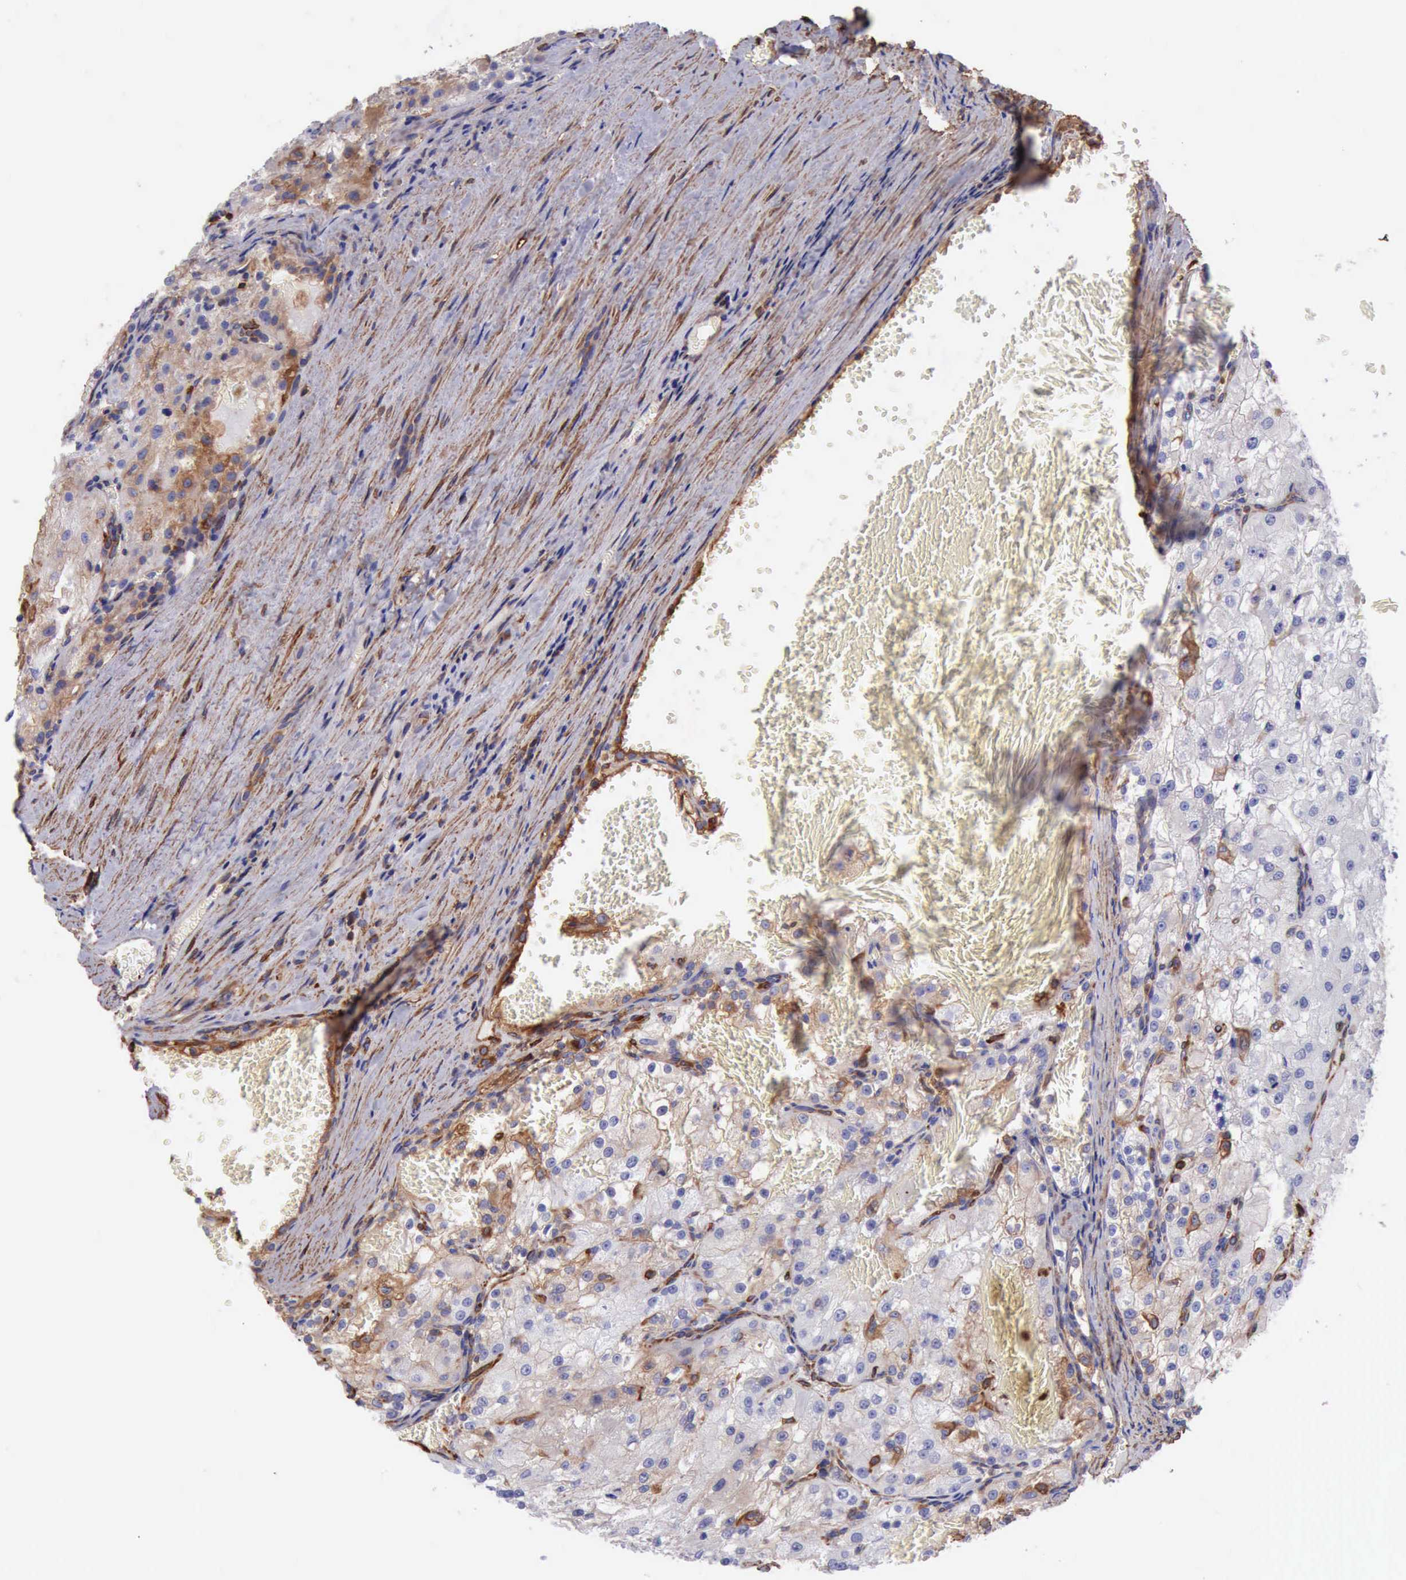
{"staining": {"intensity": "negative", "quantity": "none", "location": "none"}, "tissue": "renal cancer", "cell_type": "Tumor cells", "image_type": "cancer", "snomed": [{"axis": "morphology", "description": "Adenocarcinoma, NOS"}, {"axis": "topography", "description": "Kidney"}], "caption": "DAB (3,3'-diaminobenzidine) immunohistochemical staining of human adenocarcinoma (renal) exhibits no significant positivity in tumor cells.", "gene": "FLNA", "patient": {"sex": "female", "age": 74}}